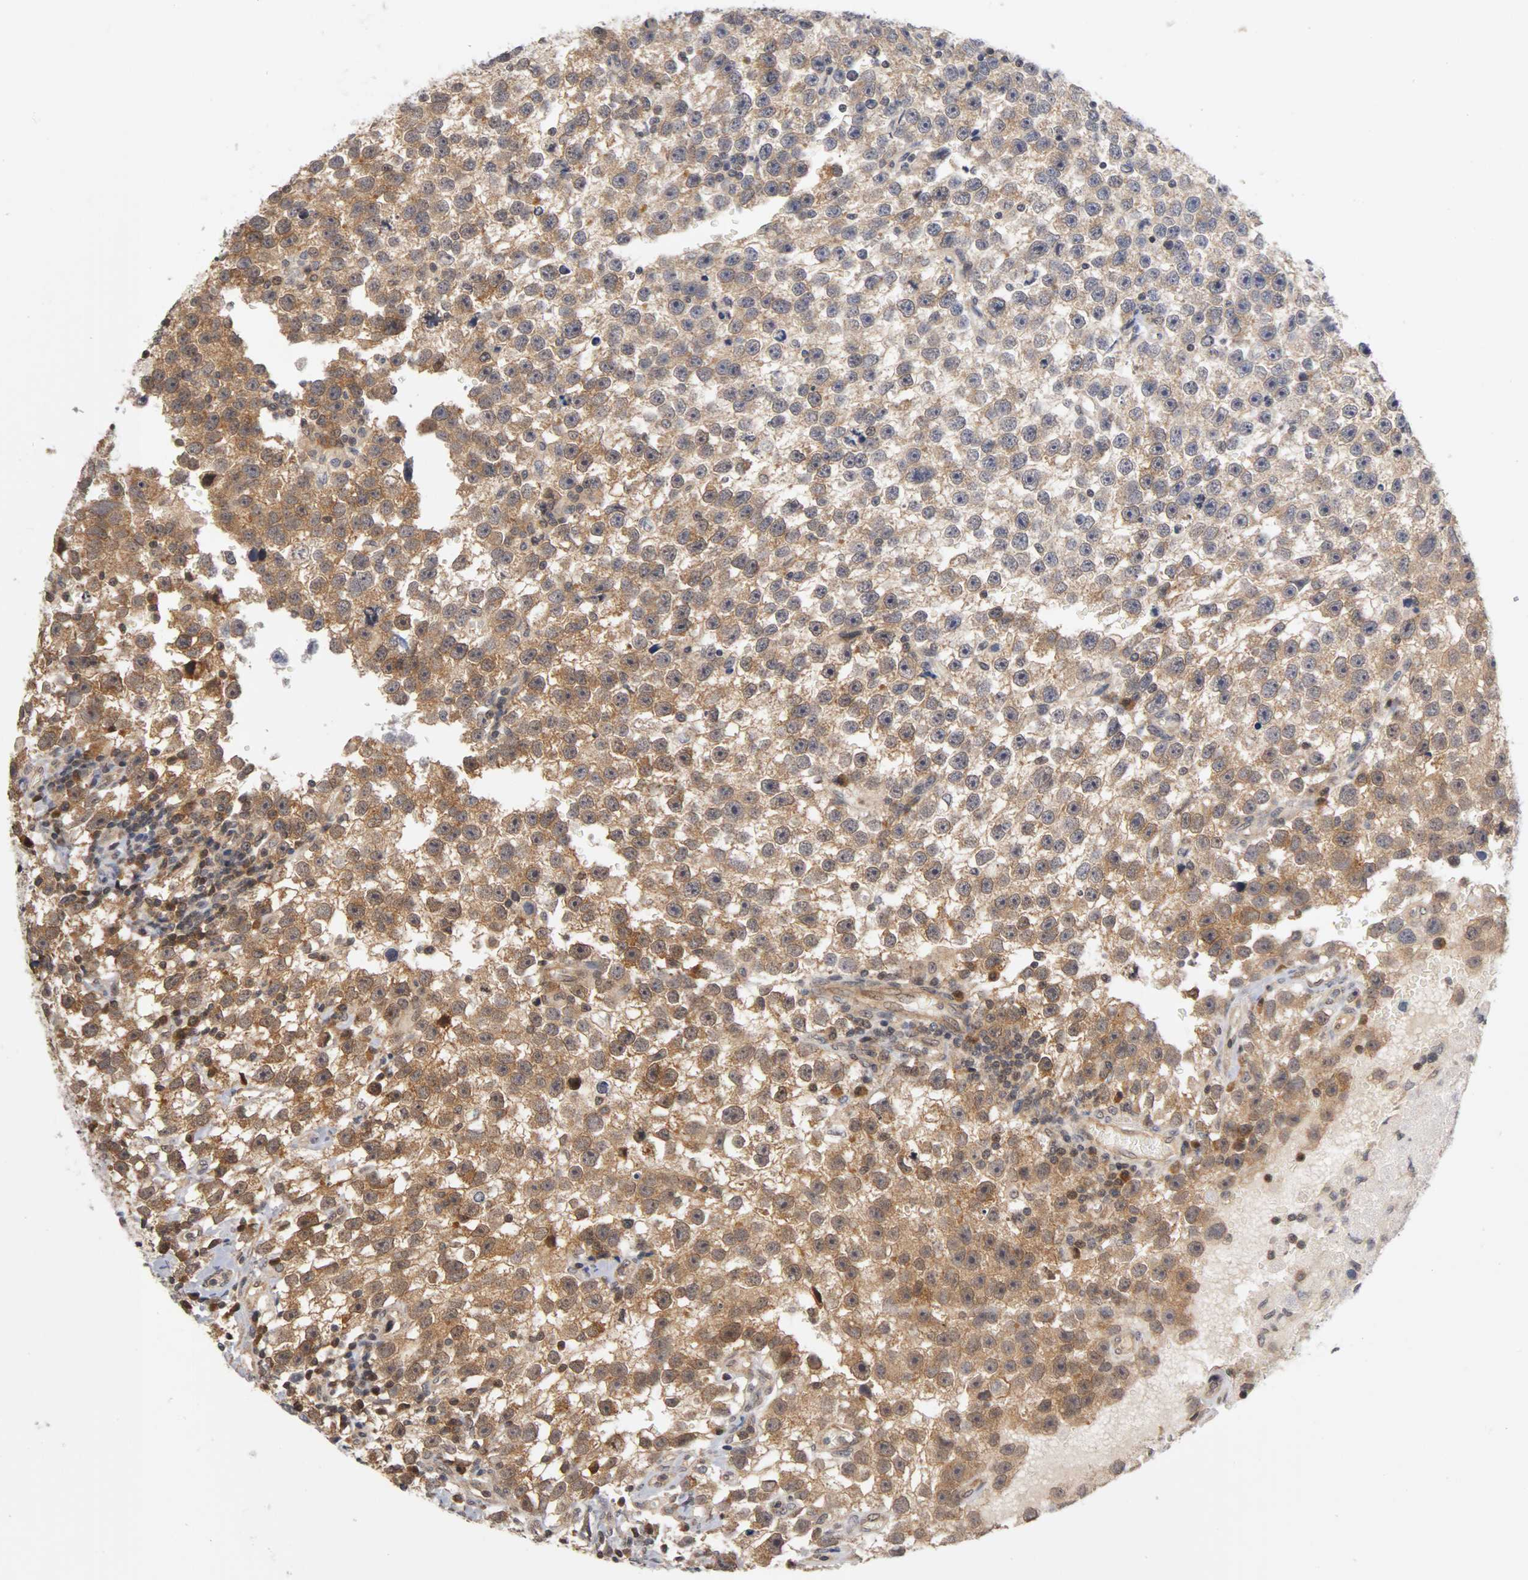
{"staining": {"intensity": "moderate", "quantity": ">75%", "location": "cytoplasmic/membranous,nuclear"}, "tissue": "testis cancer", "cell_type": "Tumor cells", "image_type": "cancer", "snomed": [{"axis": "morphology", "description": "Seminoma, NOS"}, {"axis": "topography", "description": "Testis"}], "caption": "Protein staining by immunohistochemistry displays moderate cytoplasmic/membranous and nuclear positivity in about >75% of tumor cells in seminoma (testis). (DAB = brown stain, brightfield microscopy at high magnification).", "gene": "UBE2M", "patient": {"sex": "male", "age": 33}}